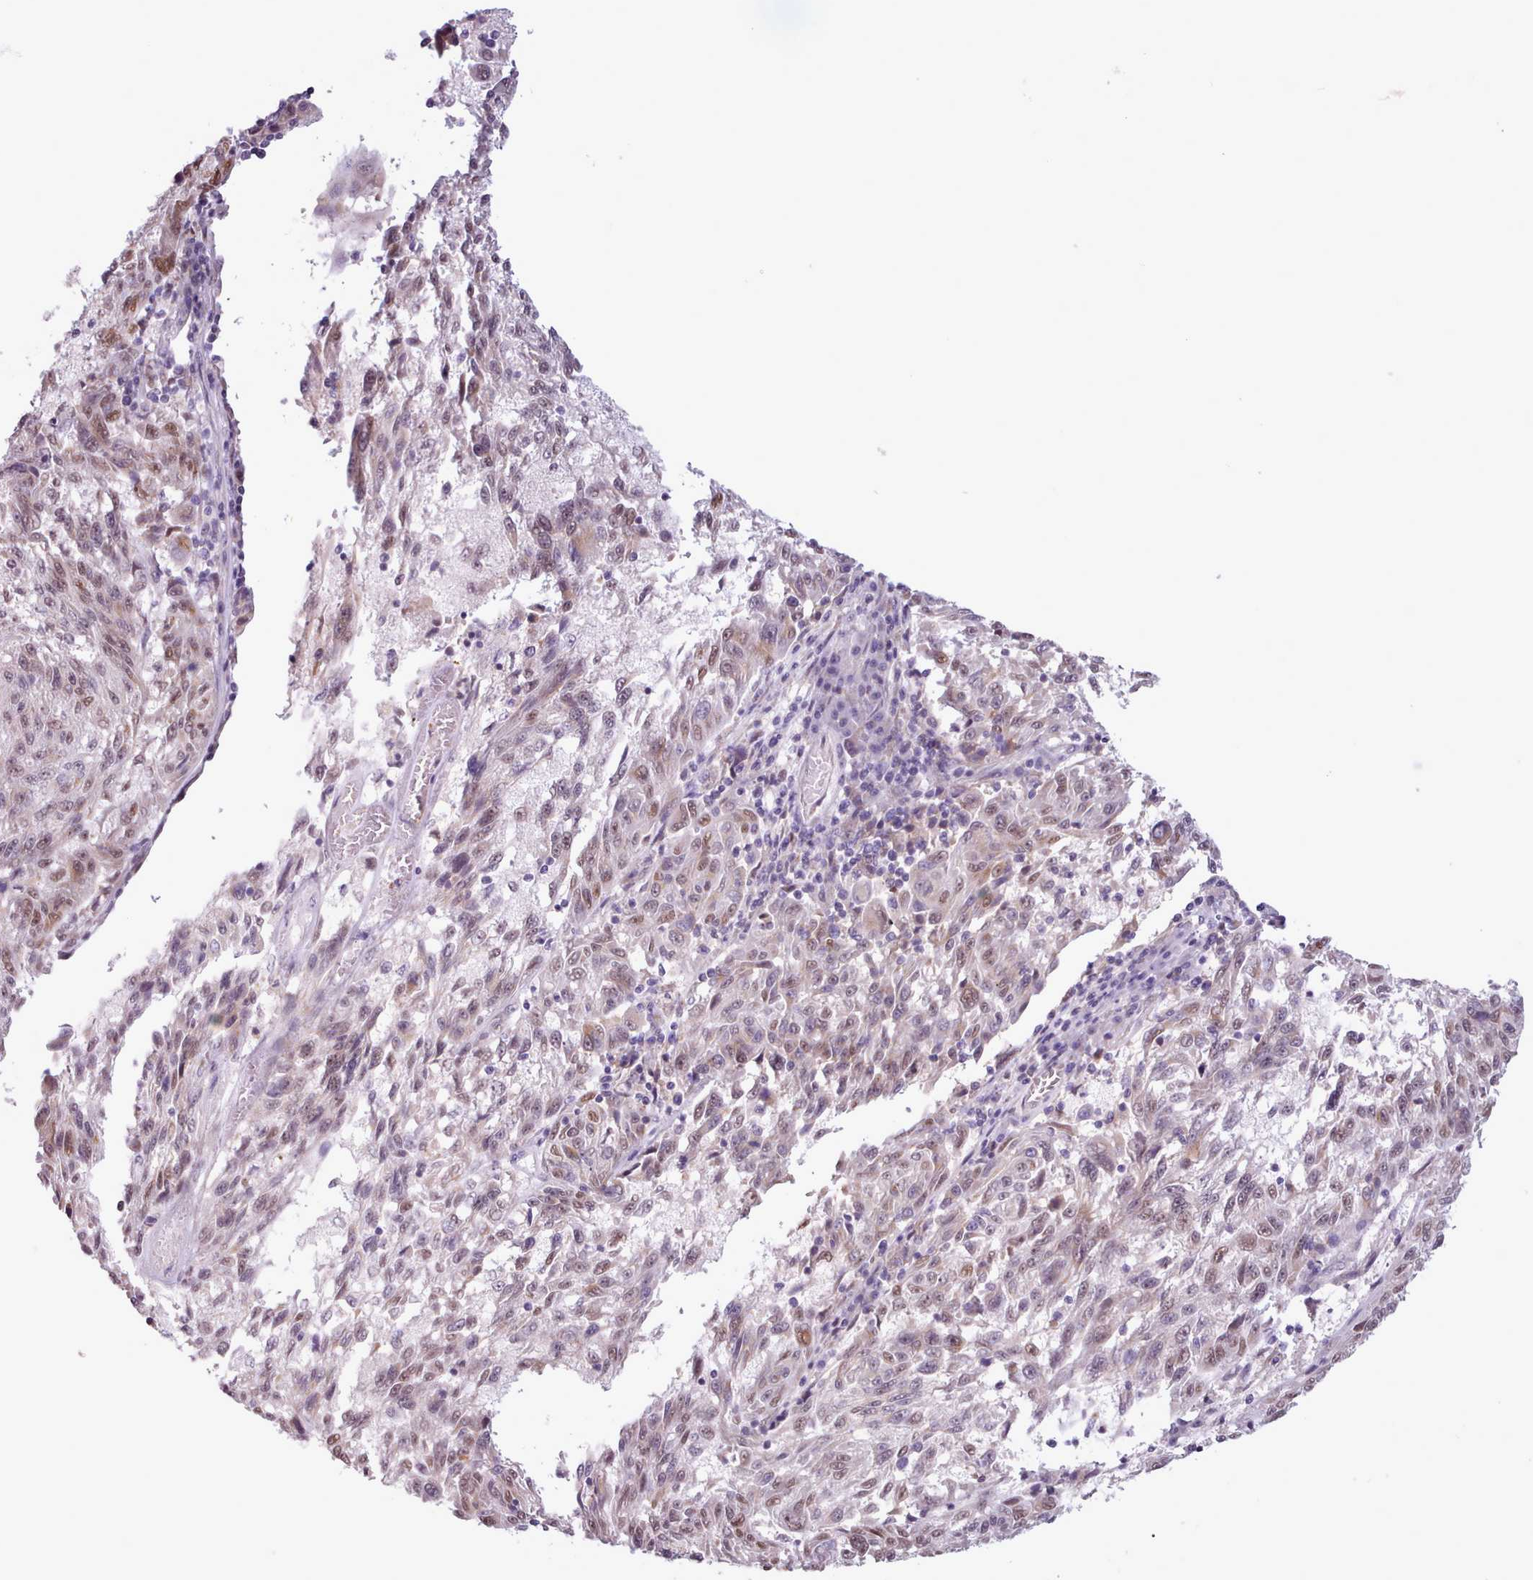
{"staining": {"intensity": "weak", "quantity": ">75%", "location": "nuclear"}, "tissue": "melanoma", "cell_type": "Tumor cells", "image_type": "cancer", "snomed": [{"axis": "morphology", "description": "Malignant melanoma, NOS"}, {"axis": "topography", "description": "Skin"}], "caption": "Human melanoma stained with a brown dye reveals weak nuclear positive staining in about >75% of tumor cells.", "gene": "SLURP1", "patient": {"sex": "male", "age": 53}}